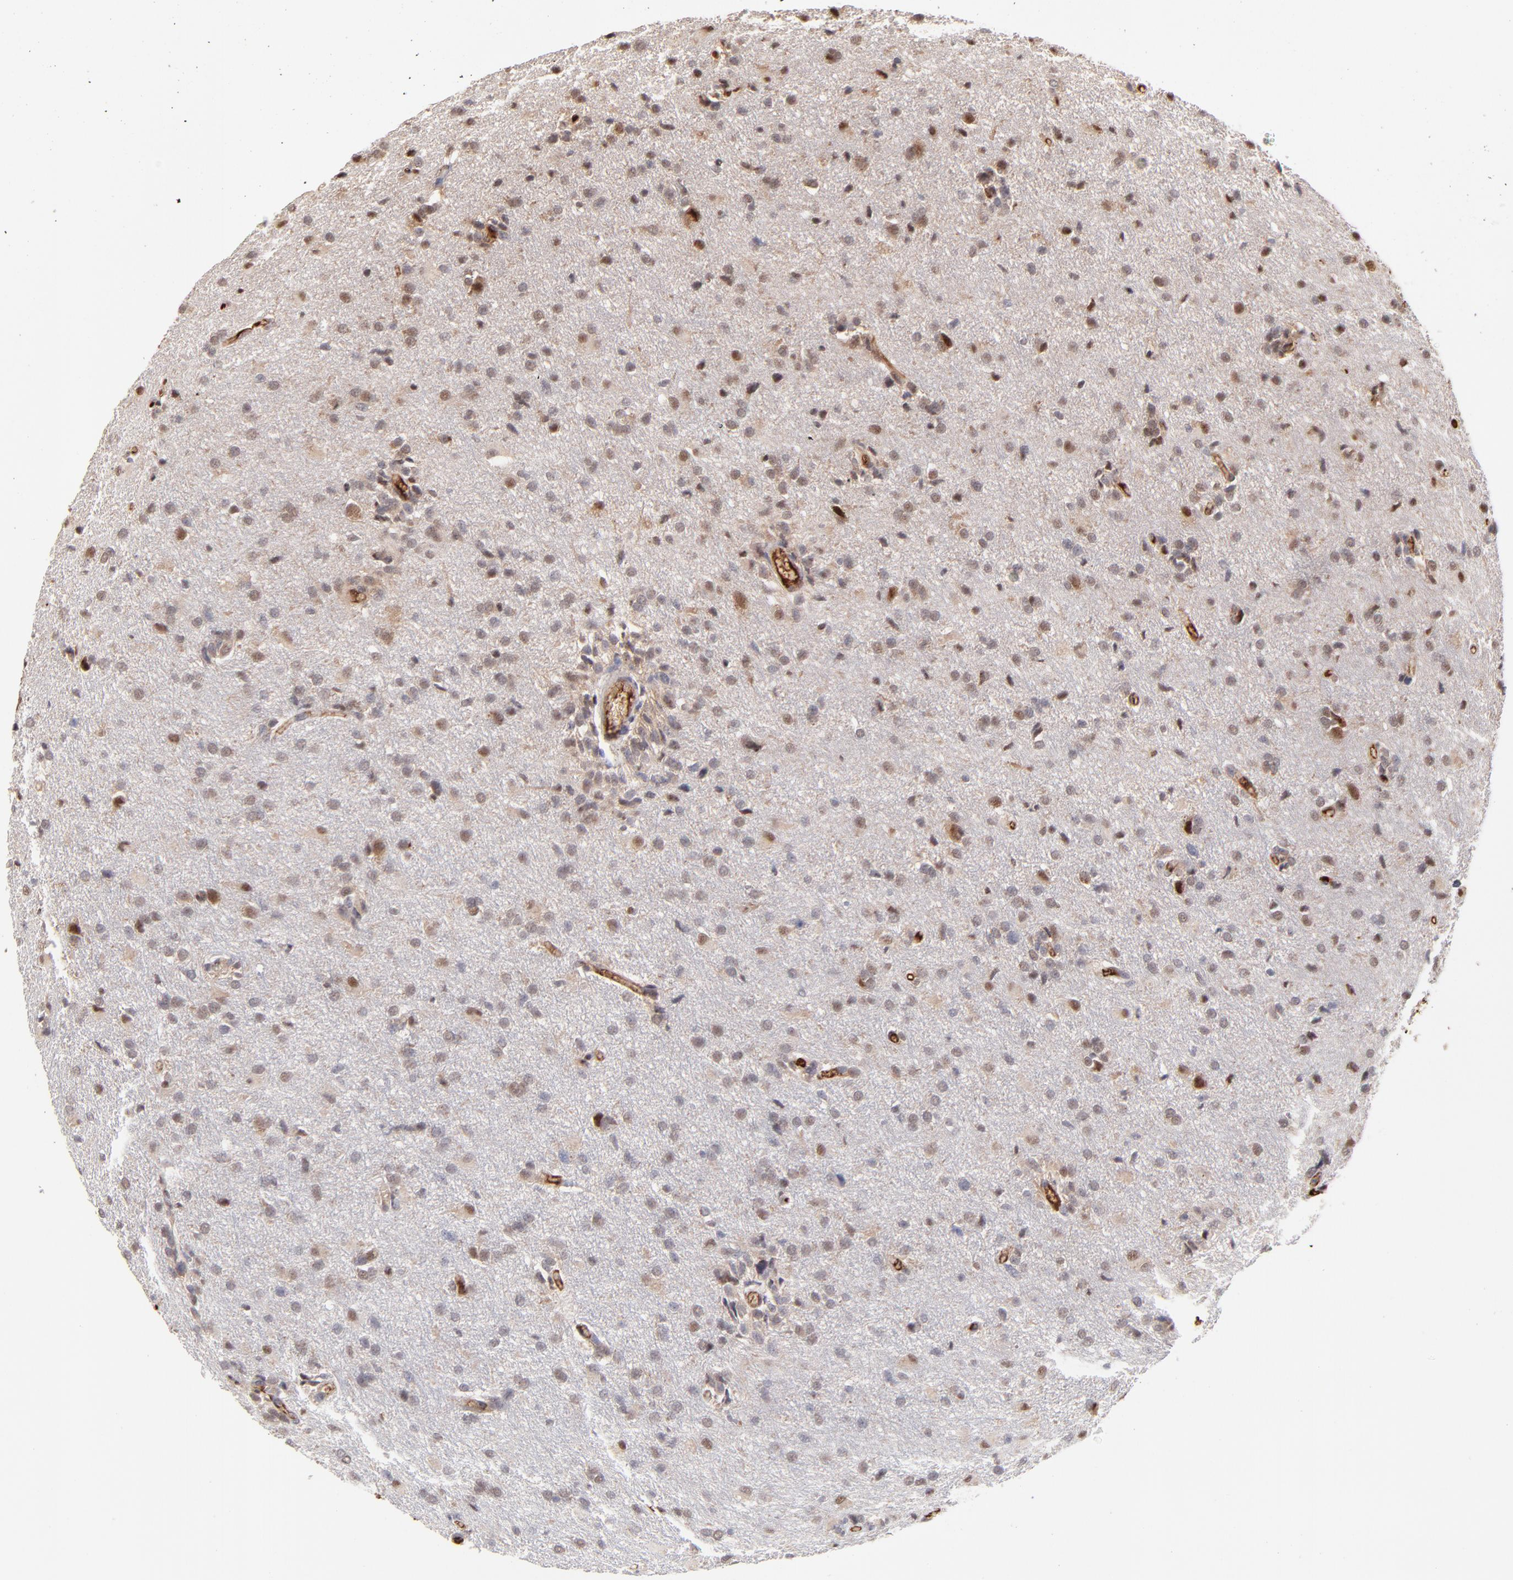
{"staining": {"intensity": "strong", "quantity": ">75%", "location": "cytoplasmic/membranous,nuclear"}, "tissue": "glioma", "cell_type": "Tumor cells", "image_type": "cancer", "snomed": [{"axis": "morphology", "description": "Glioma, malignant, High grade"}, {"axis": "topography", "description": "Brain"}], "caption": "Immunohistochemical staining of human glioma displays strong cytoplasmic/membranous and nuclear protein staining in about >75% of tumor cells.", "gene": "PSMD14", "patient": {"sex": "male", "age": 68}}